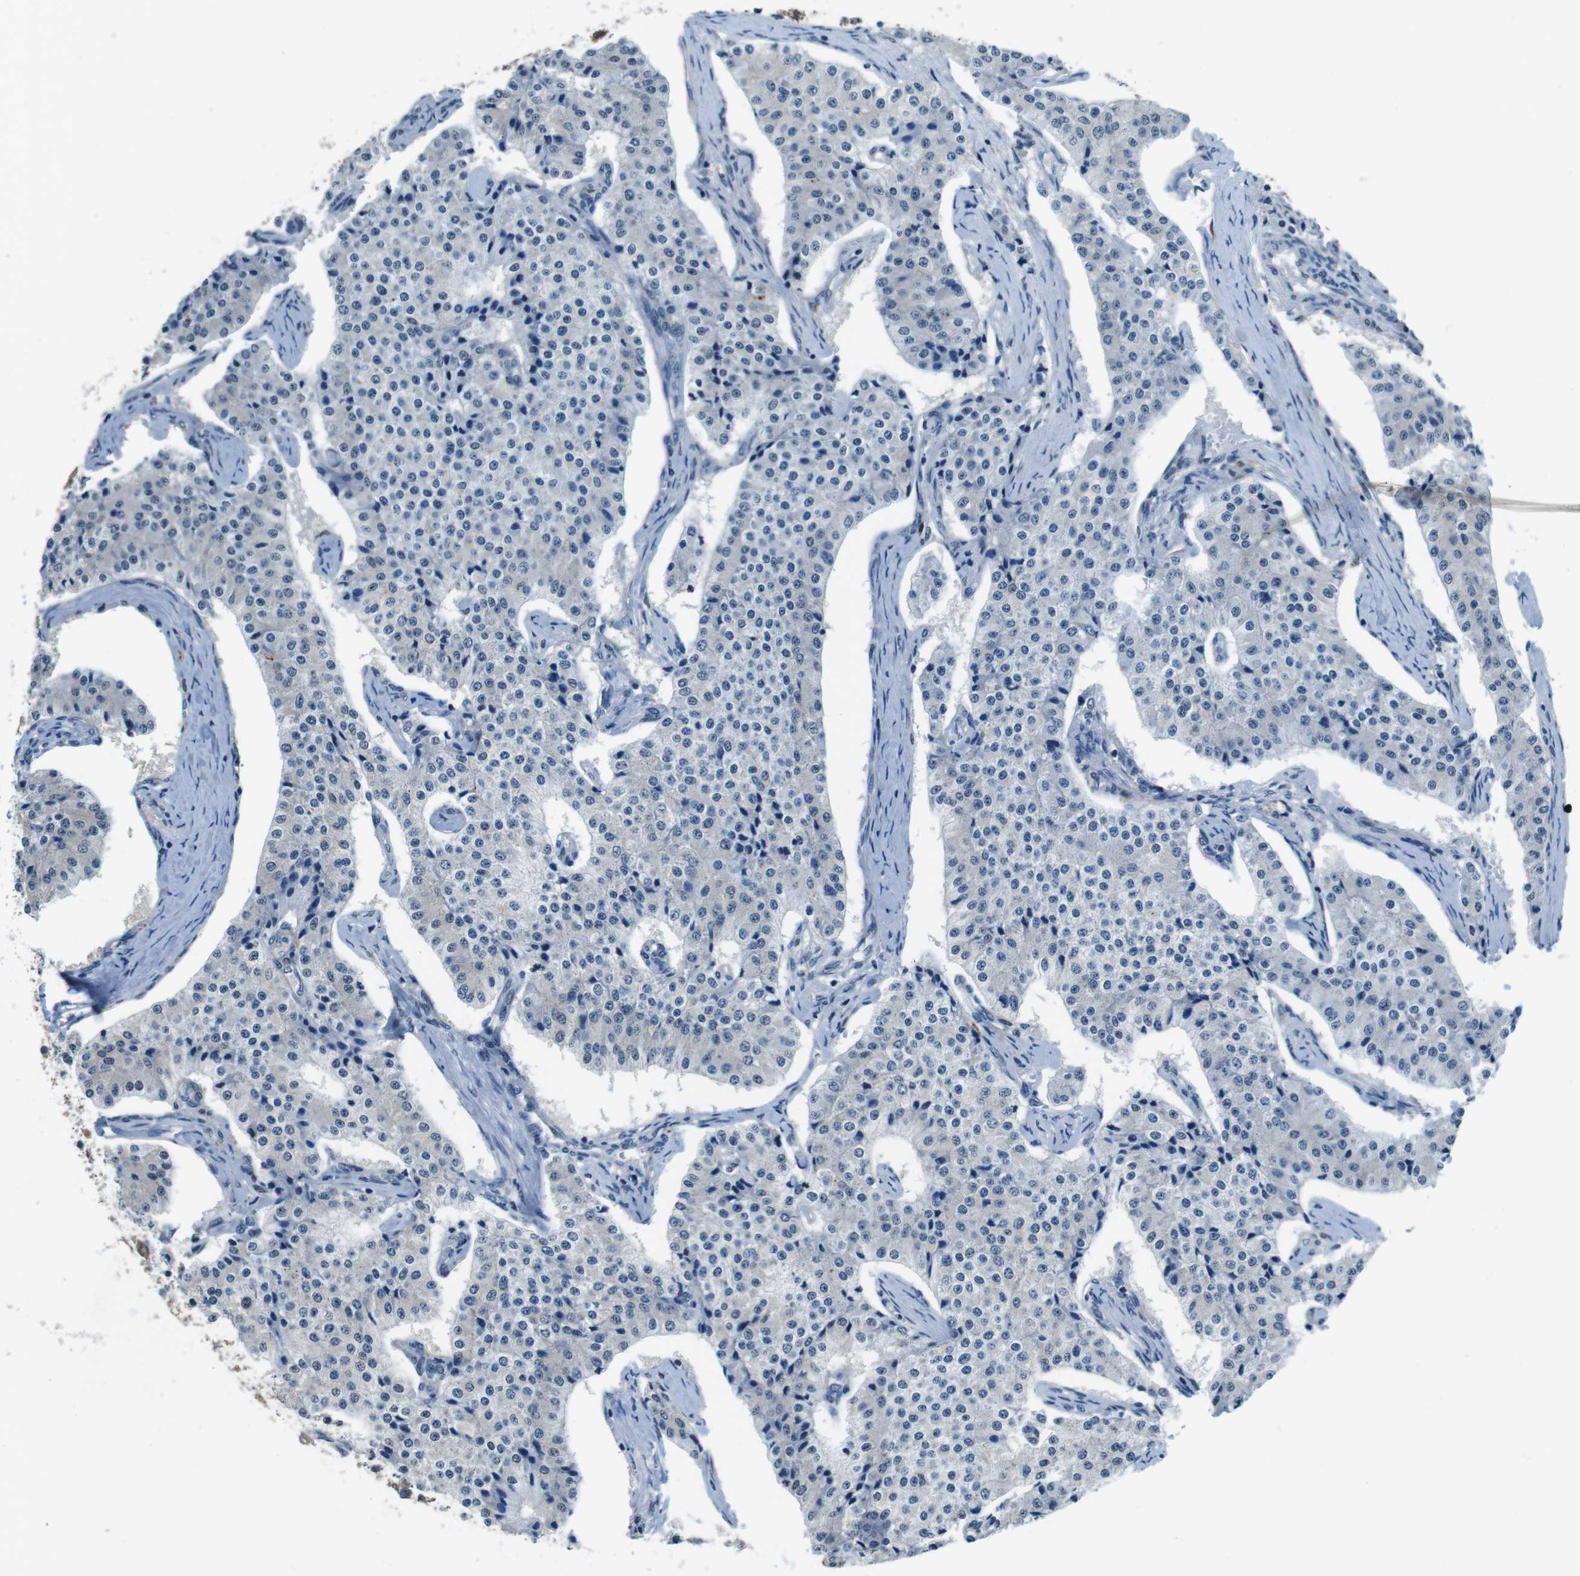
{"staining": {"intensity": "negative", "quantity": "none", "location": "none"}, "tissue": "carcinoid", "cell_type": "Tumor cells", "image_type": "cancer", "snomed": [{"axis": "morphology", "description": "Carcinoid, malignant, NOS"}, {"axis": "topography", "description": "Colon"}], "caption": "Histopathology image shows no significant protein positivity in tumor cells of carcinoid (malignant). The staining is performed using DAB brown chromogen with nuclei counter-stained in using hematoxylin.", "gene": "CD163L1", "patient": {"sex": "female", "age": 52}}